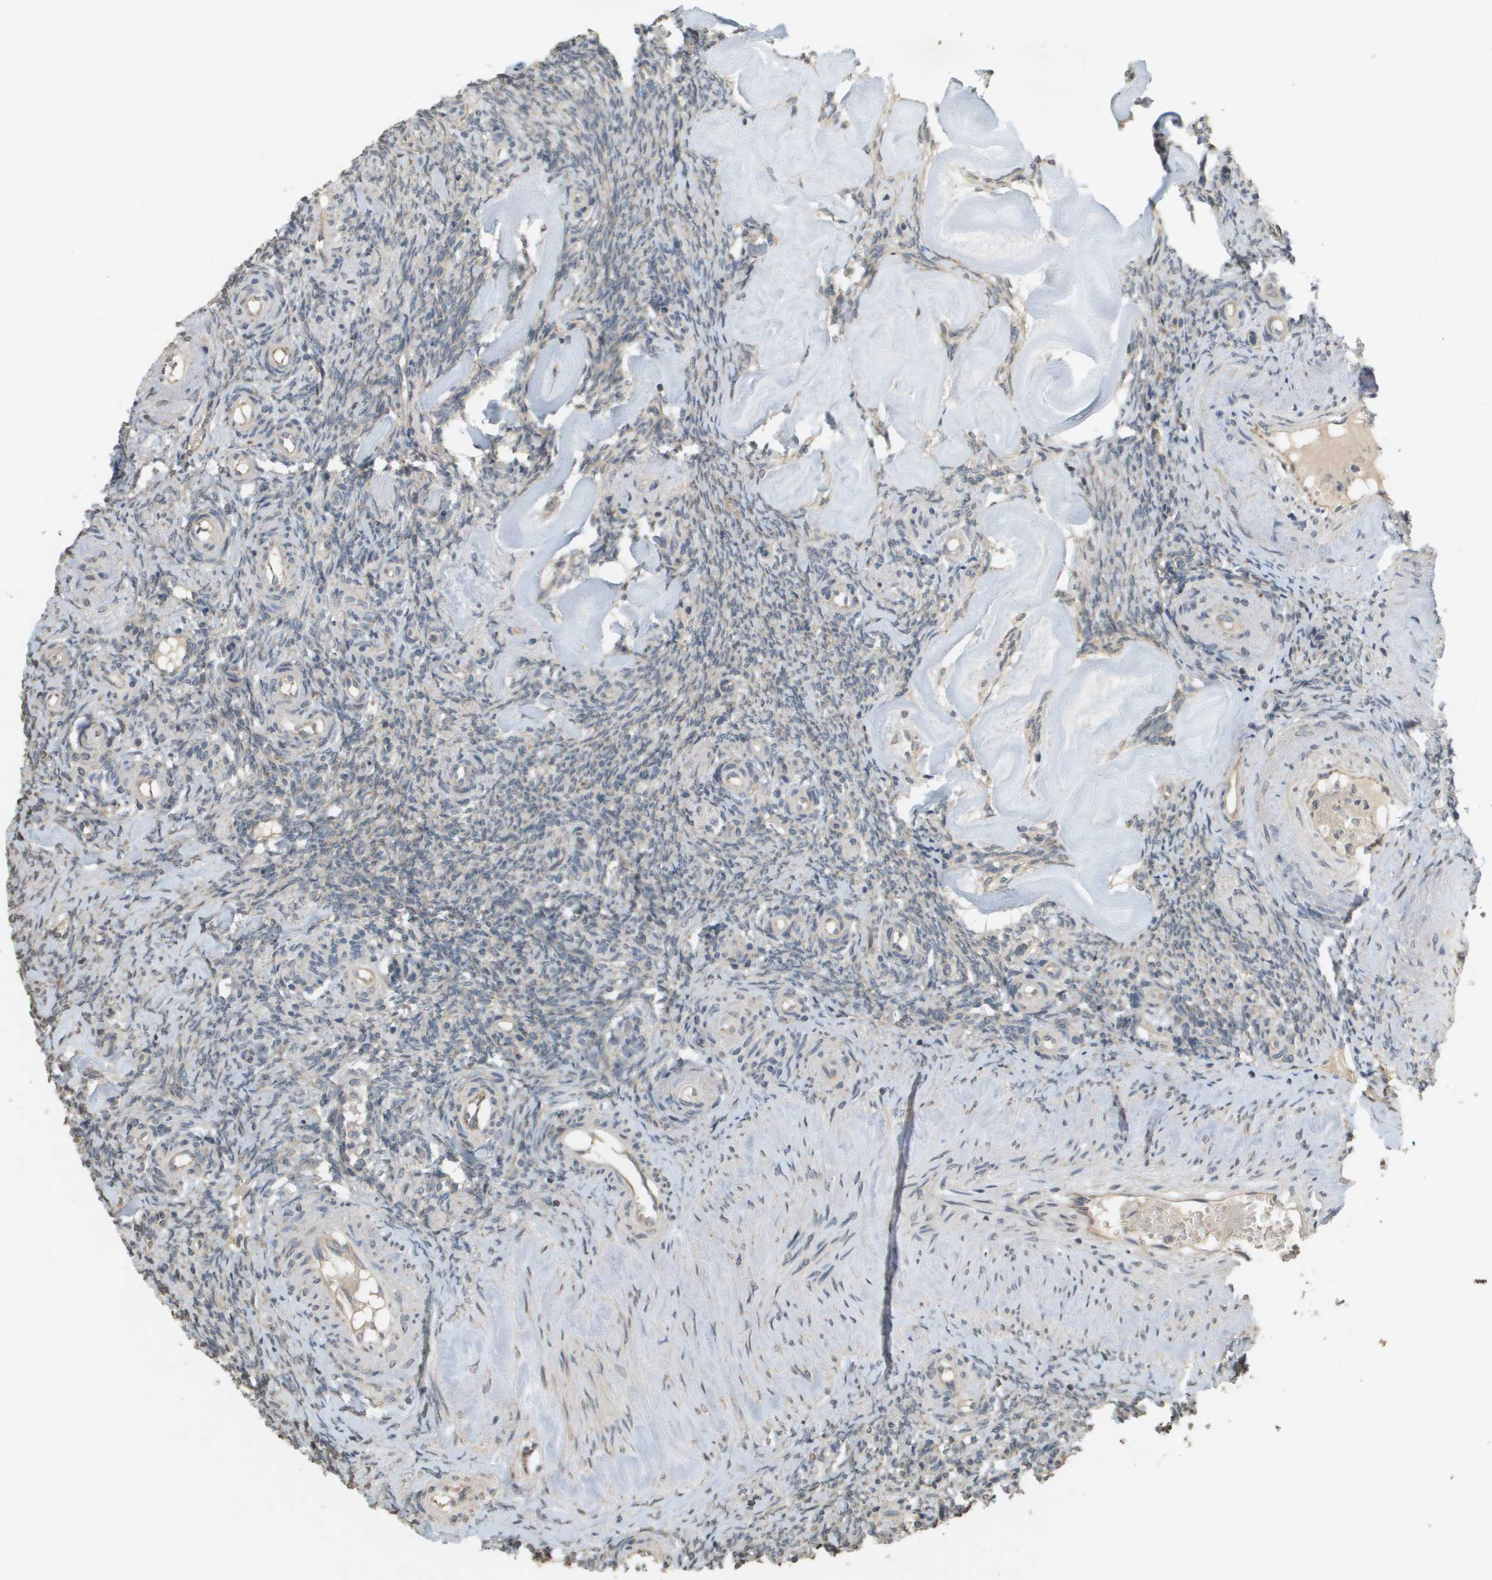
{"staining": {"intensity": "weak", "quantity": "<25%", "location": "cytoplasmic/membranous"}, "tissue": "ovary", "cell_type": "Ovarian stroma cells", "image_type": "normal", "snomed": [{"axis": "morphology", "description": "Normal tissue, NOS"}, {"axis": "topography", "description": "Ovary"}], "caption": "The image displays no significant staining in ovarian stroma cells of ovary. (DAB (3,3'-diaminobenzidine) immunohistochemistry (IHC), high magnification).", "gene": "RAB21", "patient": {"sex": "female", "age": 41}}